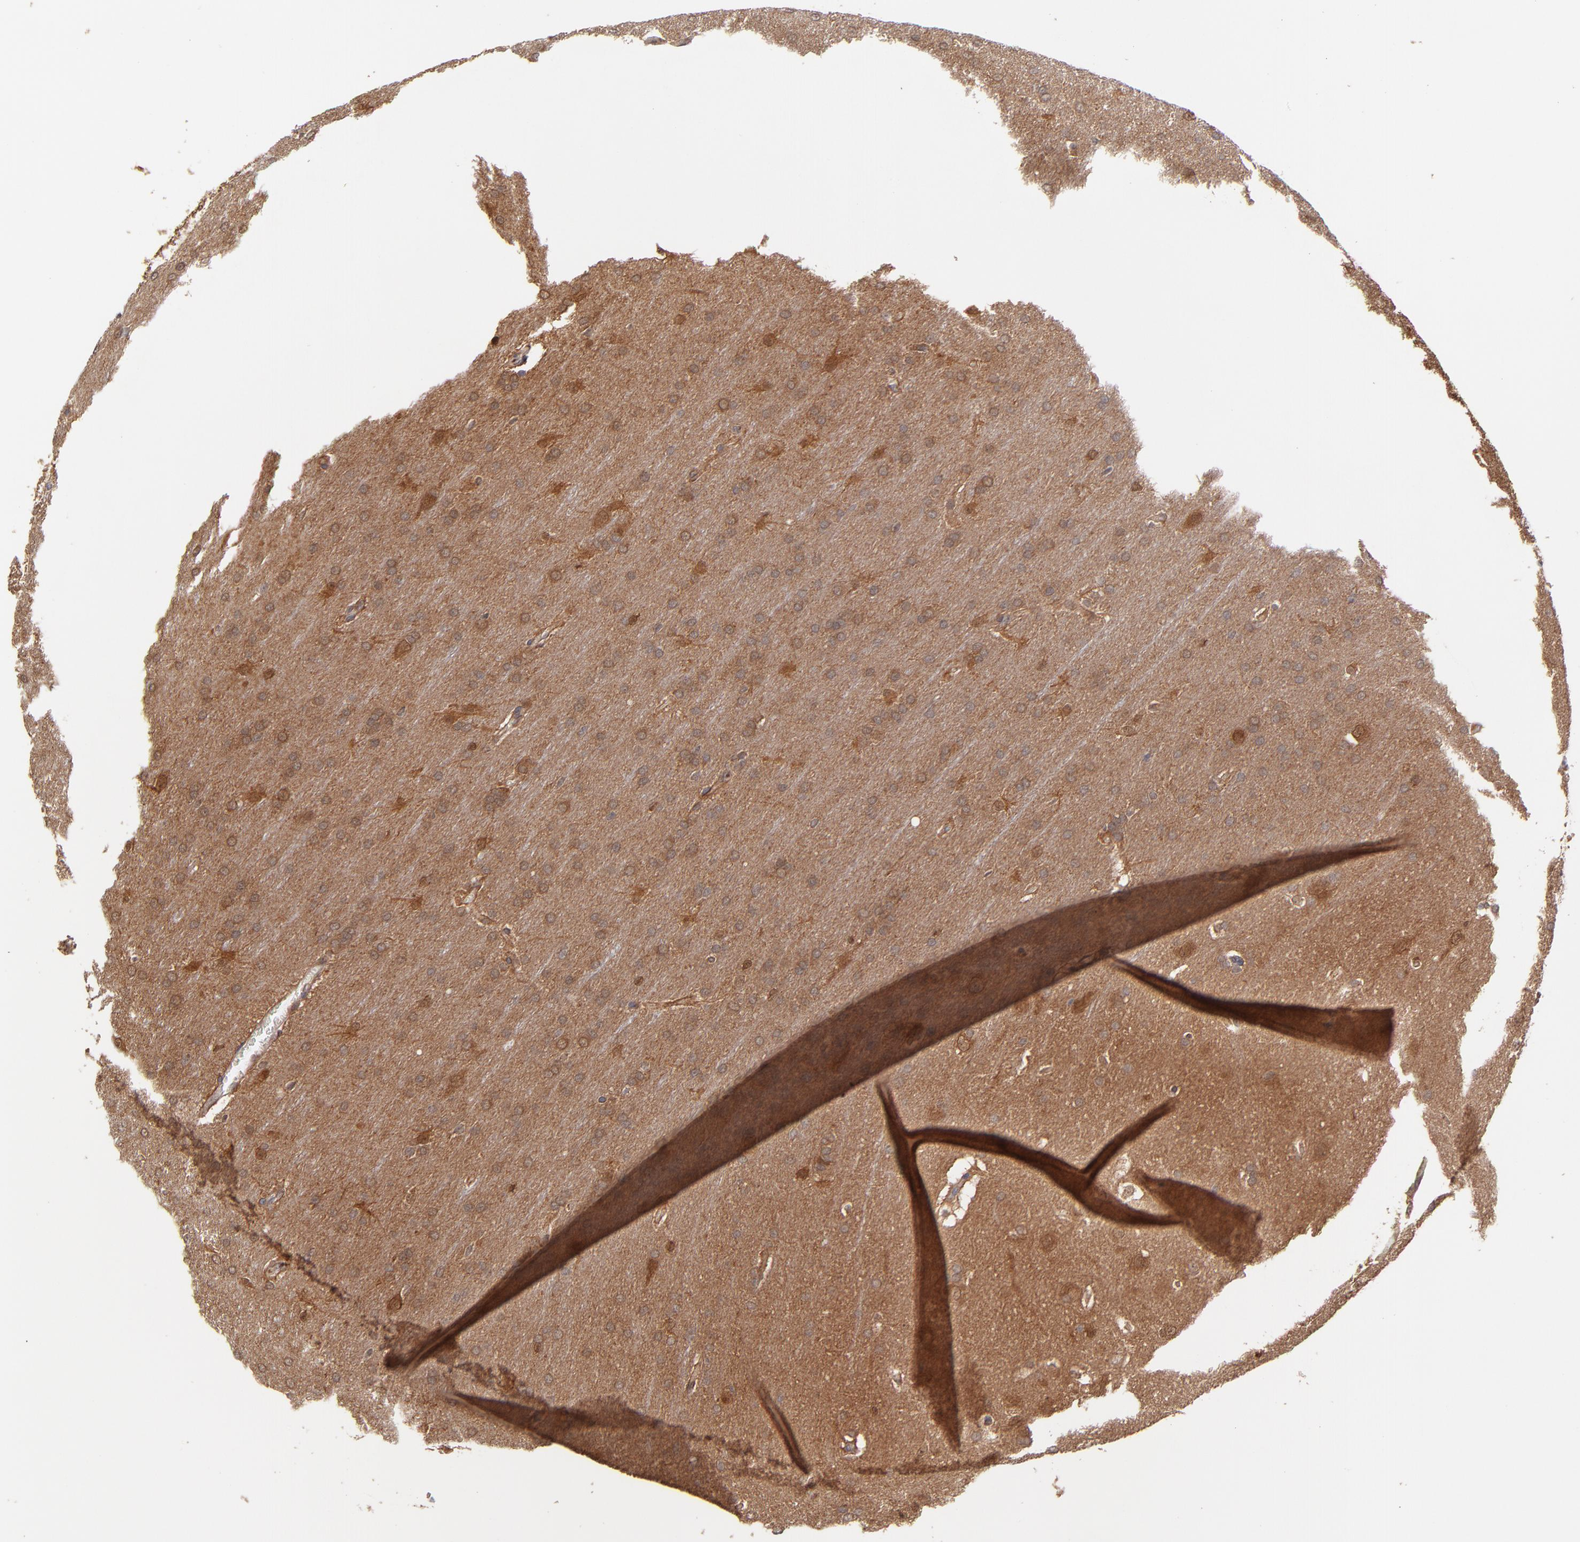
{"staining": {"intensity": "moderate", "quantity": ">75%", "location": "cytoplasmic/membranous"}, "tissue": "glioma", "cell_type": "Tumor cells", "image_type": "cancer", "snomed": [{"axis": "morphology", "description": "Glioma, malignant, Low grade"}, {"axis": "topography", "description": "Brain"}], "caption": "Malignant low-grade glioma stained with DAB immunohistochemistry displays medium levels of moderate cytoplasmic/membranous positivity in approximately >75% of tumor cells.", "gene": "GMFG", "patient": {"sex": "female", "age": 32}}